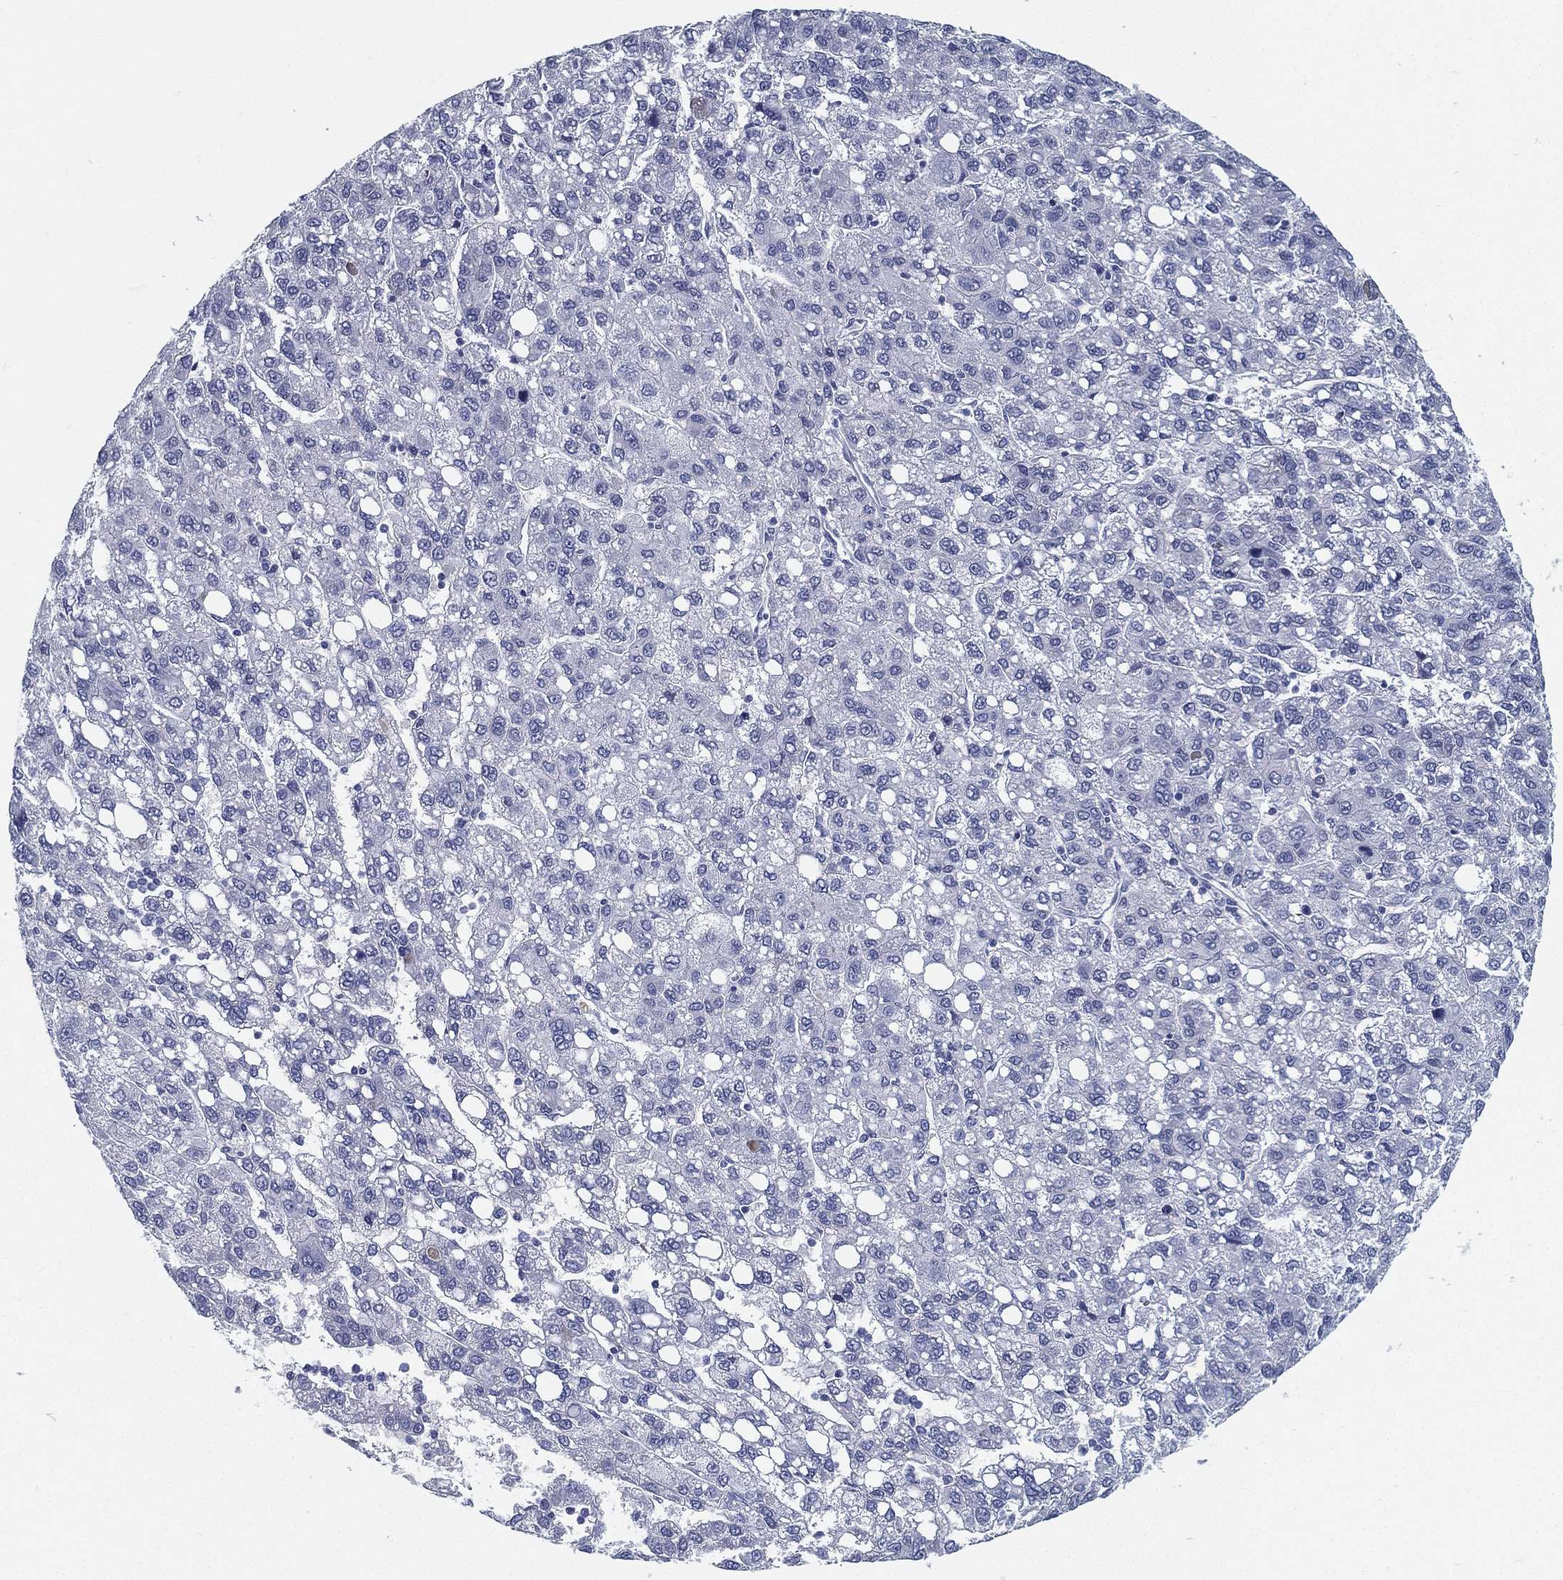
{"staining": {"intensity": "negative", "quantity": "none", "location": "none"}, "tissue": "liver cancer", "cell_type": "Tumor cells", "image_type": "cancer", "snomed": [{"axis": "morphology", "description": "Carcinoma, Hepatocellular, NOS"}, {"axis": "topography", "description": "Liver"}], "caption": "The histopathology image displays no significant expression in tumor cells of liver hepatocellular carcinoma.", "gene": "ATP1B2", "patient": {"sex": "female", "age": 82}}